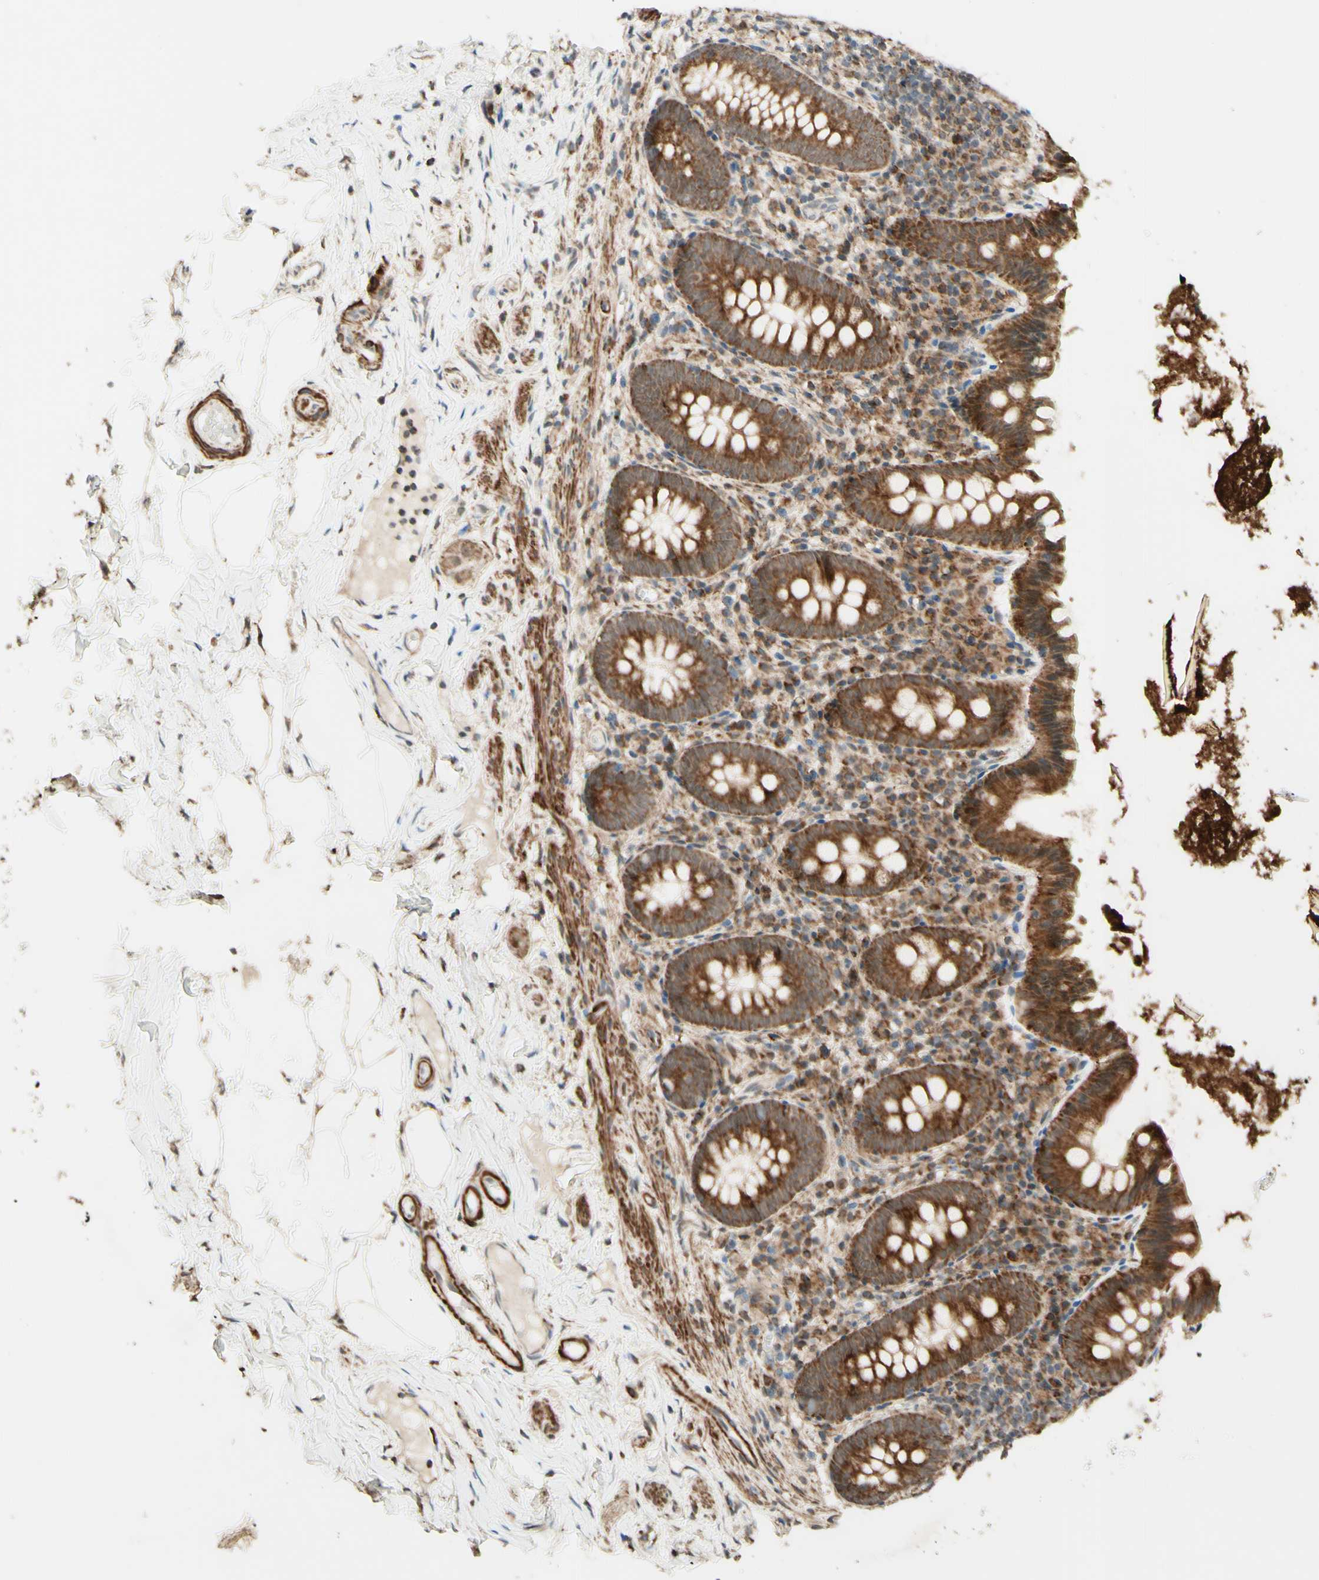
{"staining": {"intensity": "strong", "quantity": ">75%", "location": "cytoplasmic/membranous"}, "tissue": "appendix", "cell_type": "Glandular cells", "image_type": "normal", "snomed": [{"axis": "morphology", "description": "Normal tissue, NOS"}, {"axis": "topography", "description": "Appendix"}], "caption": "Immunohistochemistry (DAB (3,3'-diaminobenzidine)) staining of unremarkable appendix demonstrates strong cytoplasmic/membranous protein positivity in approximately >75% of glandular cells.", "gene": "DHRS3", "patient": {"sex": "male", "age": 52}}